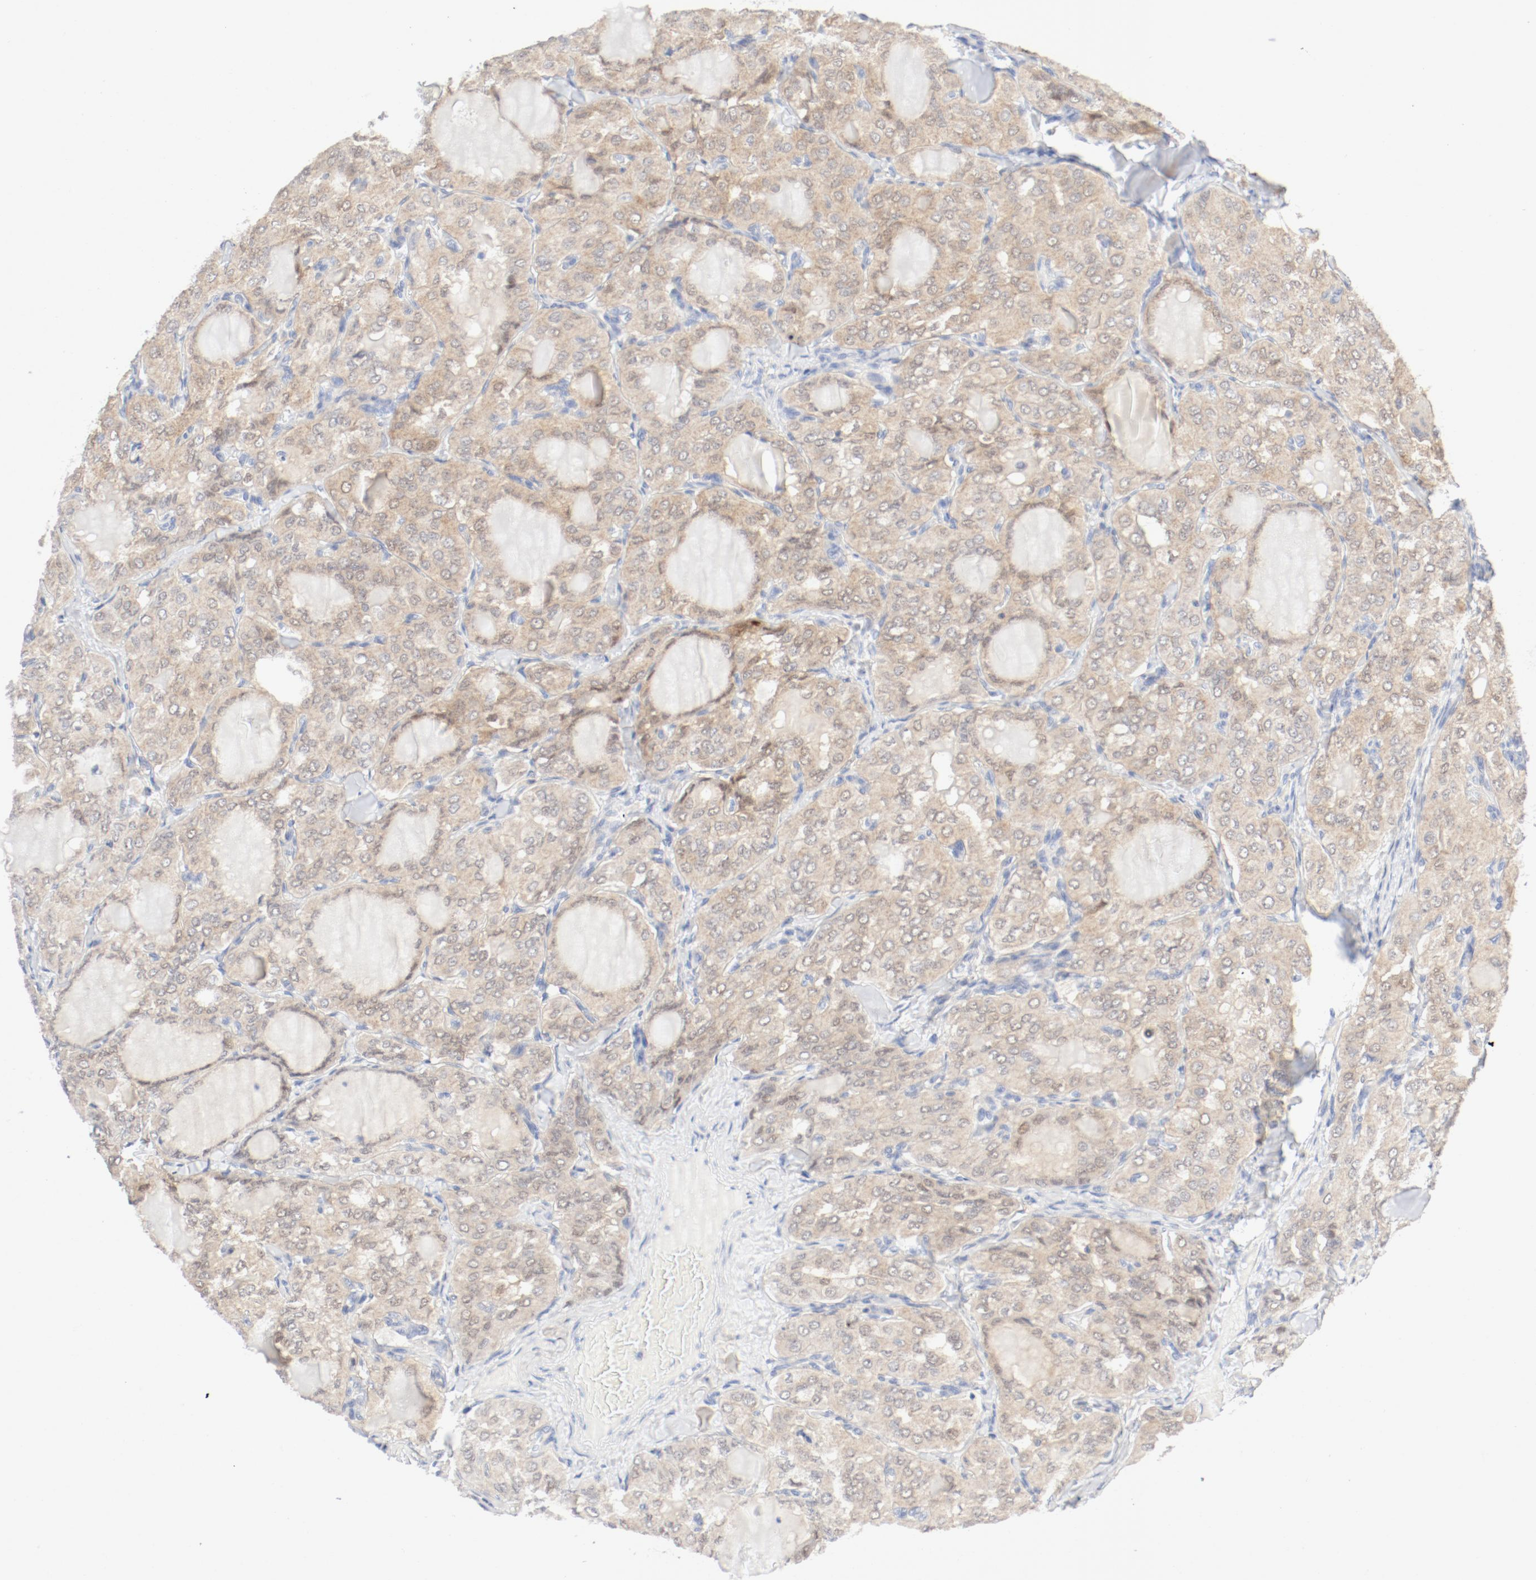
{"staining": {"intensity": "moderate", "quantity": ">75%", "location": "cytoplasmic/membranous"}, "tissue": "thyroid cancer", "cell_type": "Tumor cells", "image_type": "cancer", "snomed": [{"axis": "morphology", "description": "Papillary adenocarcinoma, NOS"}, {"axis": "topography", "description": "Thyroid gland"}], "caption": "Protein analysis of thyroid cancer (papillary adenocarcinoma) tissue shows moderate cytoplasmic/membranous positivity in approximately >75% of tumor cells. (IHC, brightfield microscopy, high magnification).", "gene": "PGM1", "patient": {"sex": "male", "age": 20}}